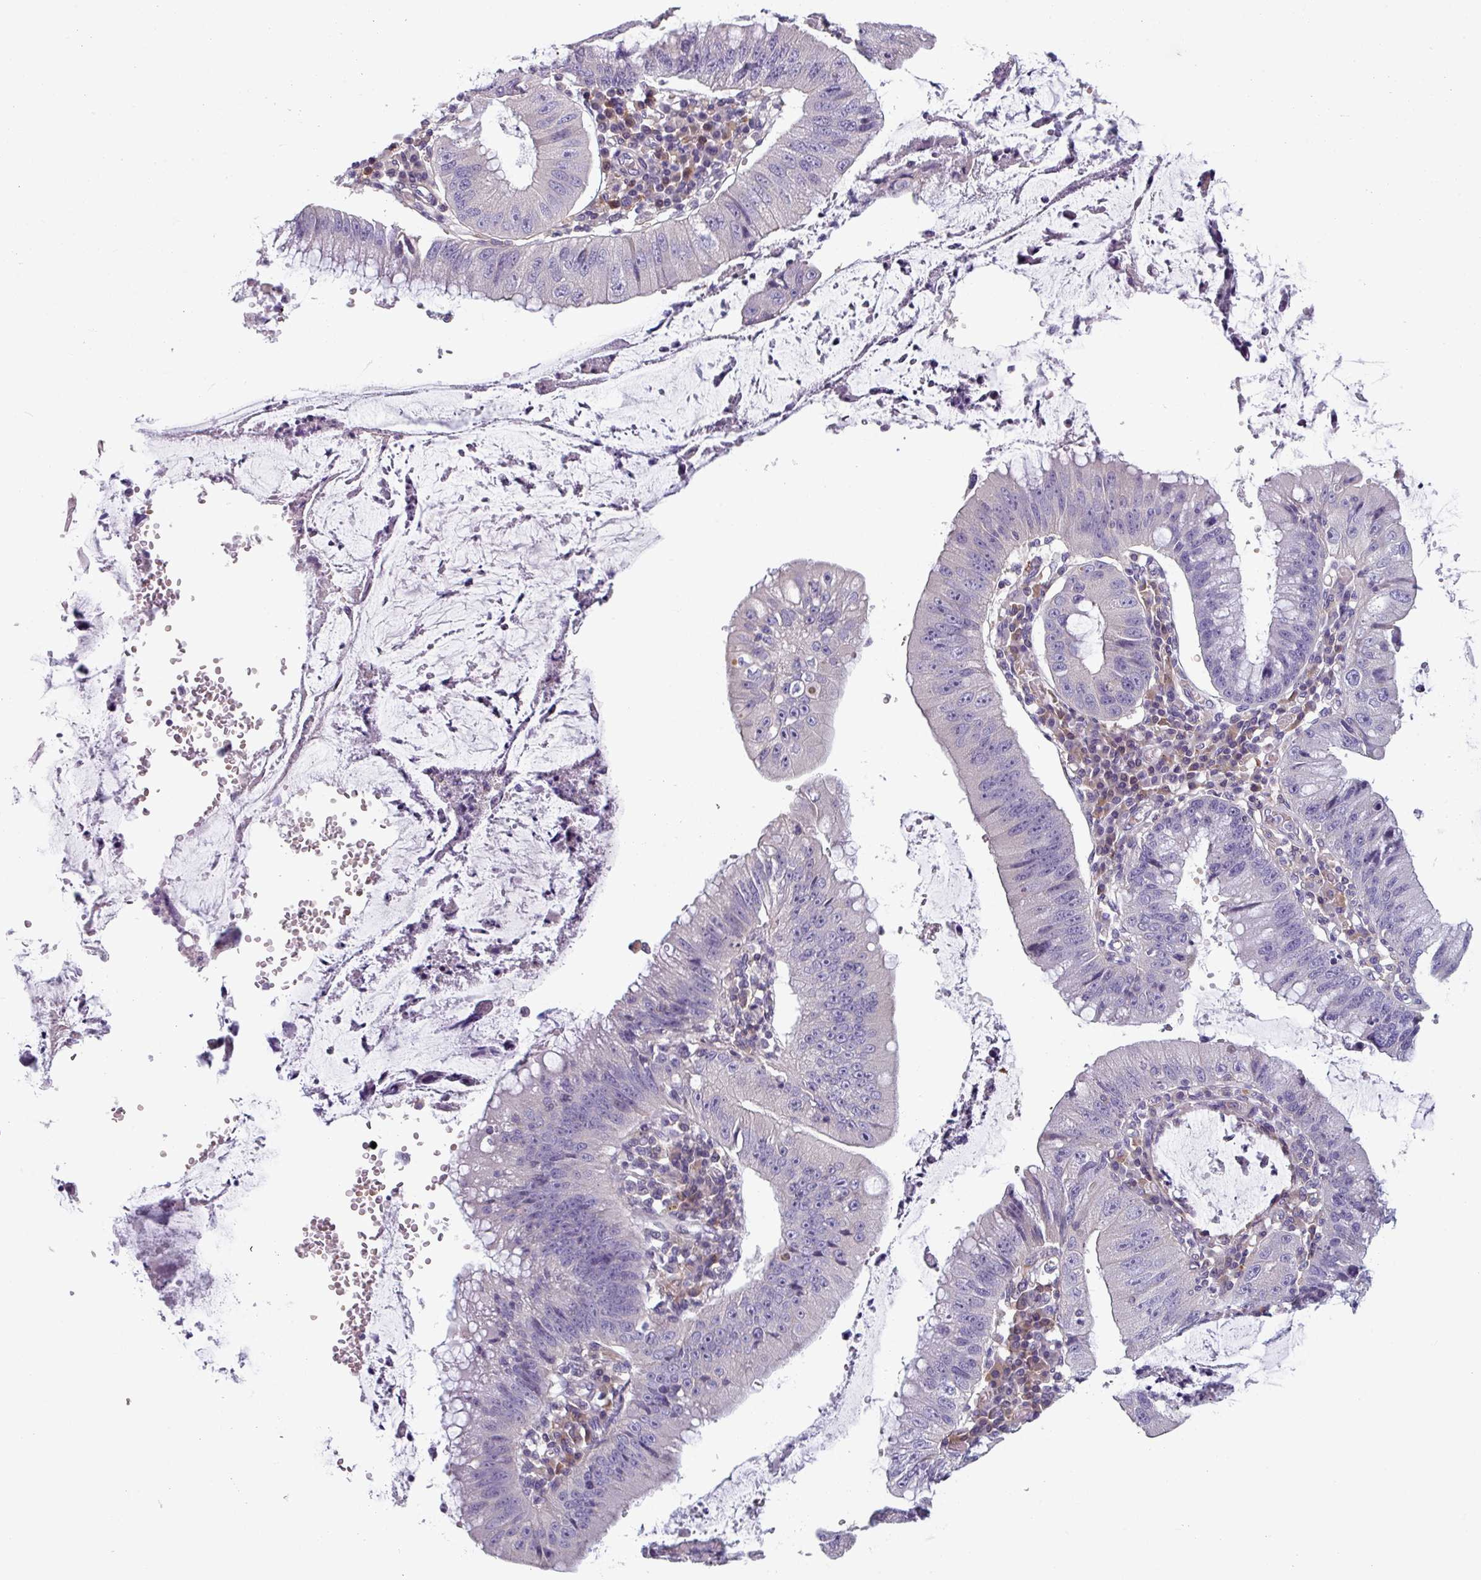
{"staining": {"intensity": "negative", "quantity": "none", "location": "none"}, "tissue": "stomach cancer", "cell_type": "Tumor cells", "image_type": "cancer", "snomed": [{"axis": "morphology", "description": "Adenocarcinoma, NOS"}, {"axis": "topography", "description": "Stomach"}], "caption": "This image is of stomach adenocarcinoma stained with immunohistochemistry (IHC) to label a protein in brown with the nuclei are counter-stained blue. There is no positivity in tumor cells. (DAB (3,3'-diaminobenzidine) immunohistochemistry, high magnification).", "gene": "TMEM132A", "patient": {"sex": "male", "age": 59}}